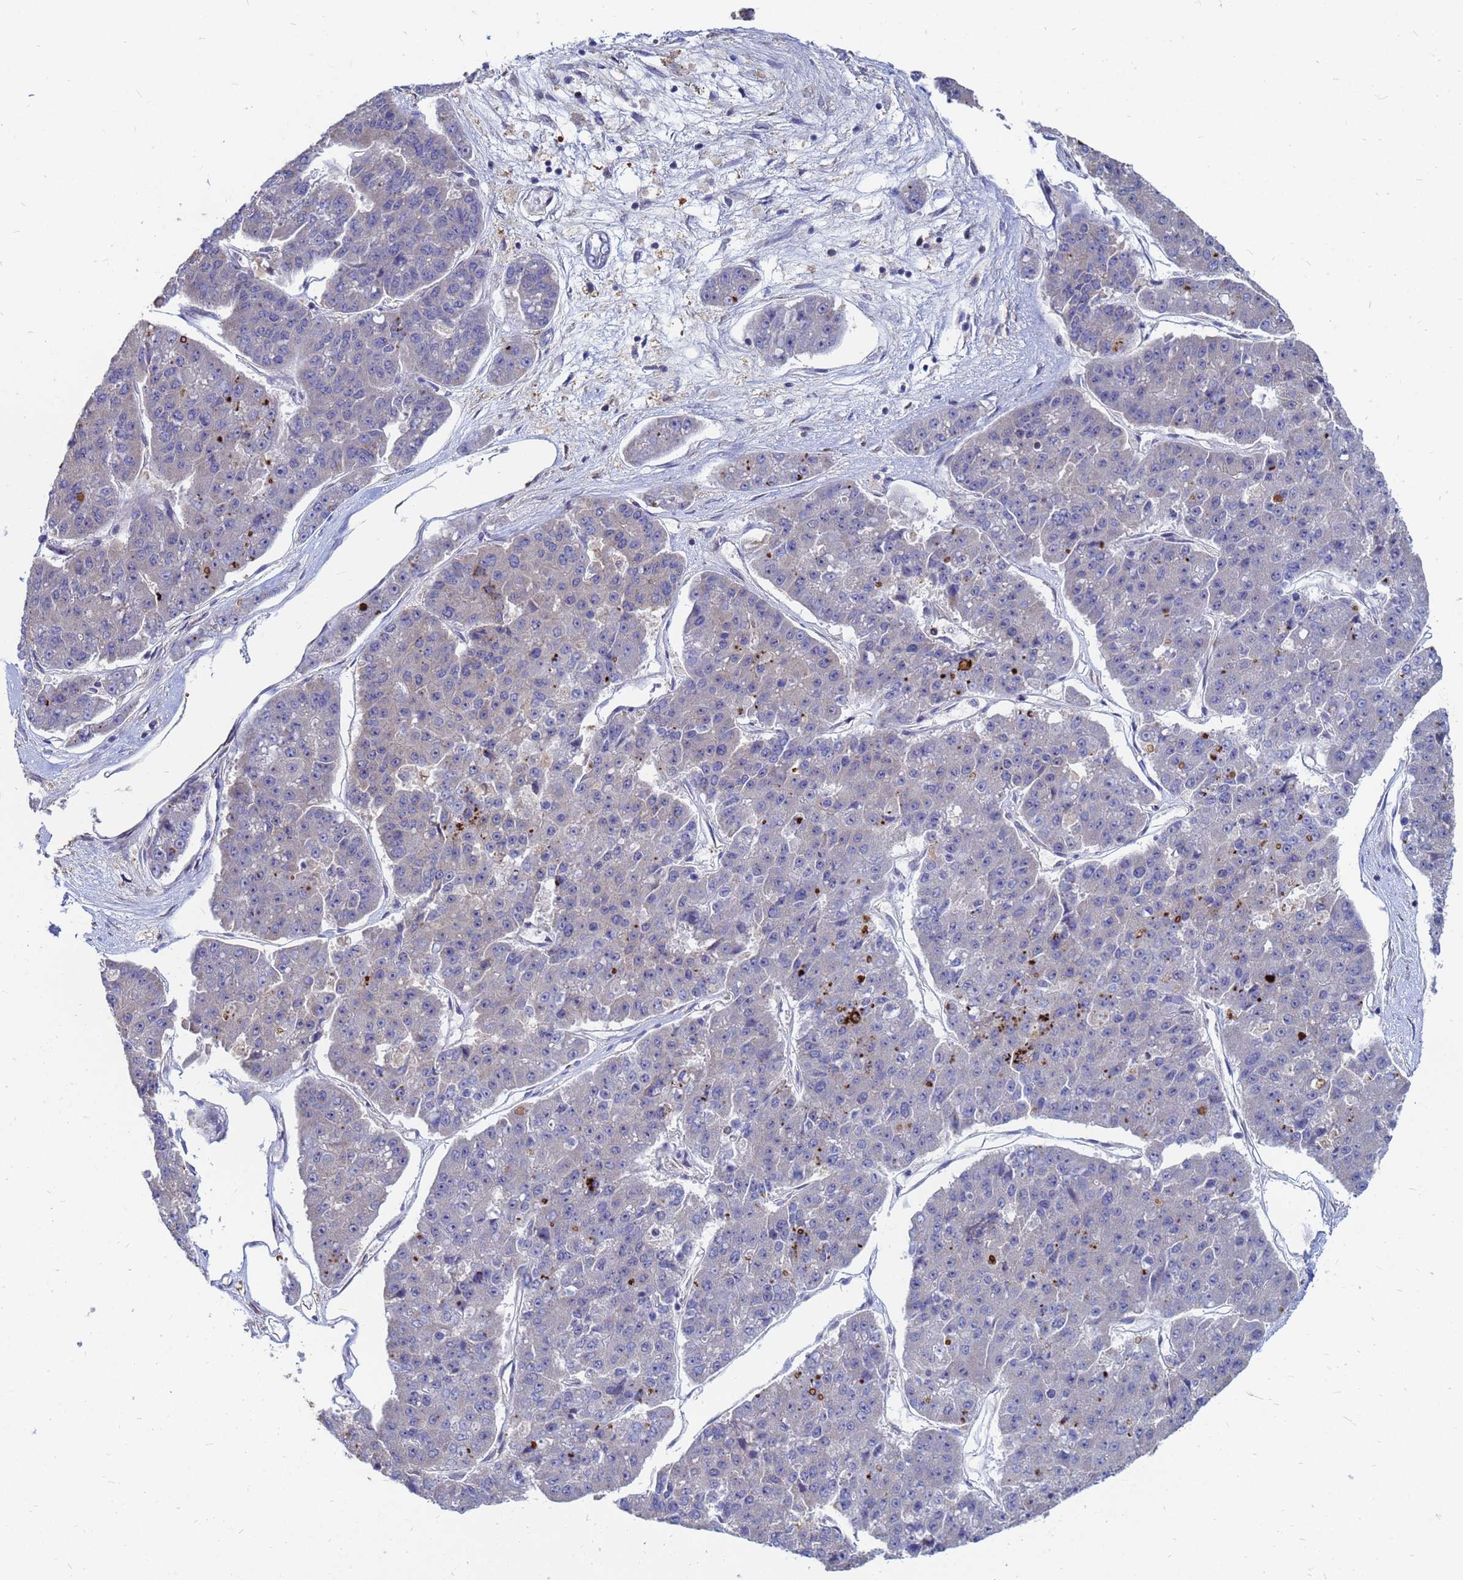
{"staining": {"intensity": "negative", "quantity": "none", "location": "none"}, "tissue": "pancreatic cancer", "cell_type": "Tumor cells", "image_type": "cancer", "snomed": [{"axis": "morphology", "description": "Adenocarcinoma, NOS"}, {"axis": "topography", "description": "Pancreas"}], "caption": "This is an immunohistochemistry (IHC) photomicrograph of human adenocarcinoma (pancreatic). There is no staining in tumor cells.", "gene": "MOB2", "patient": {"sex": "male", "age": 50}}